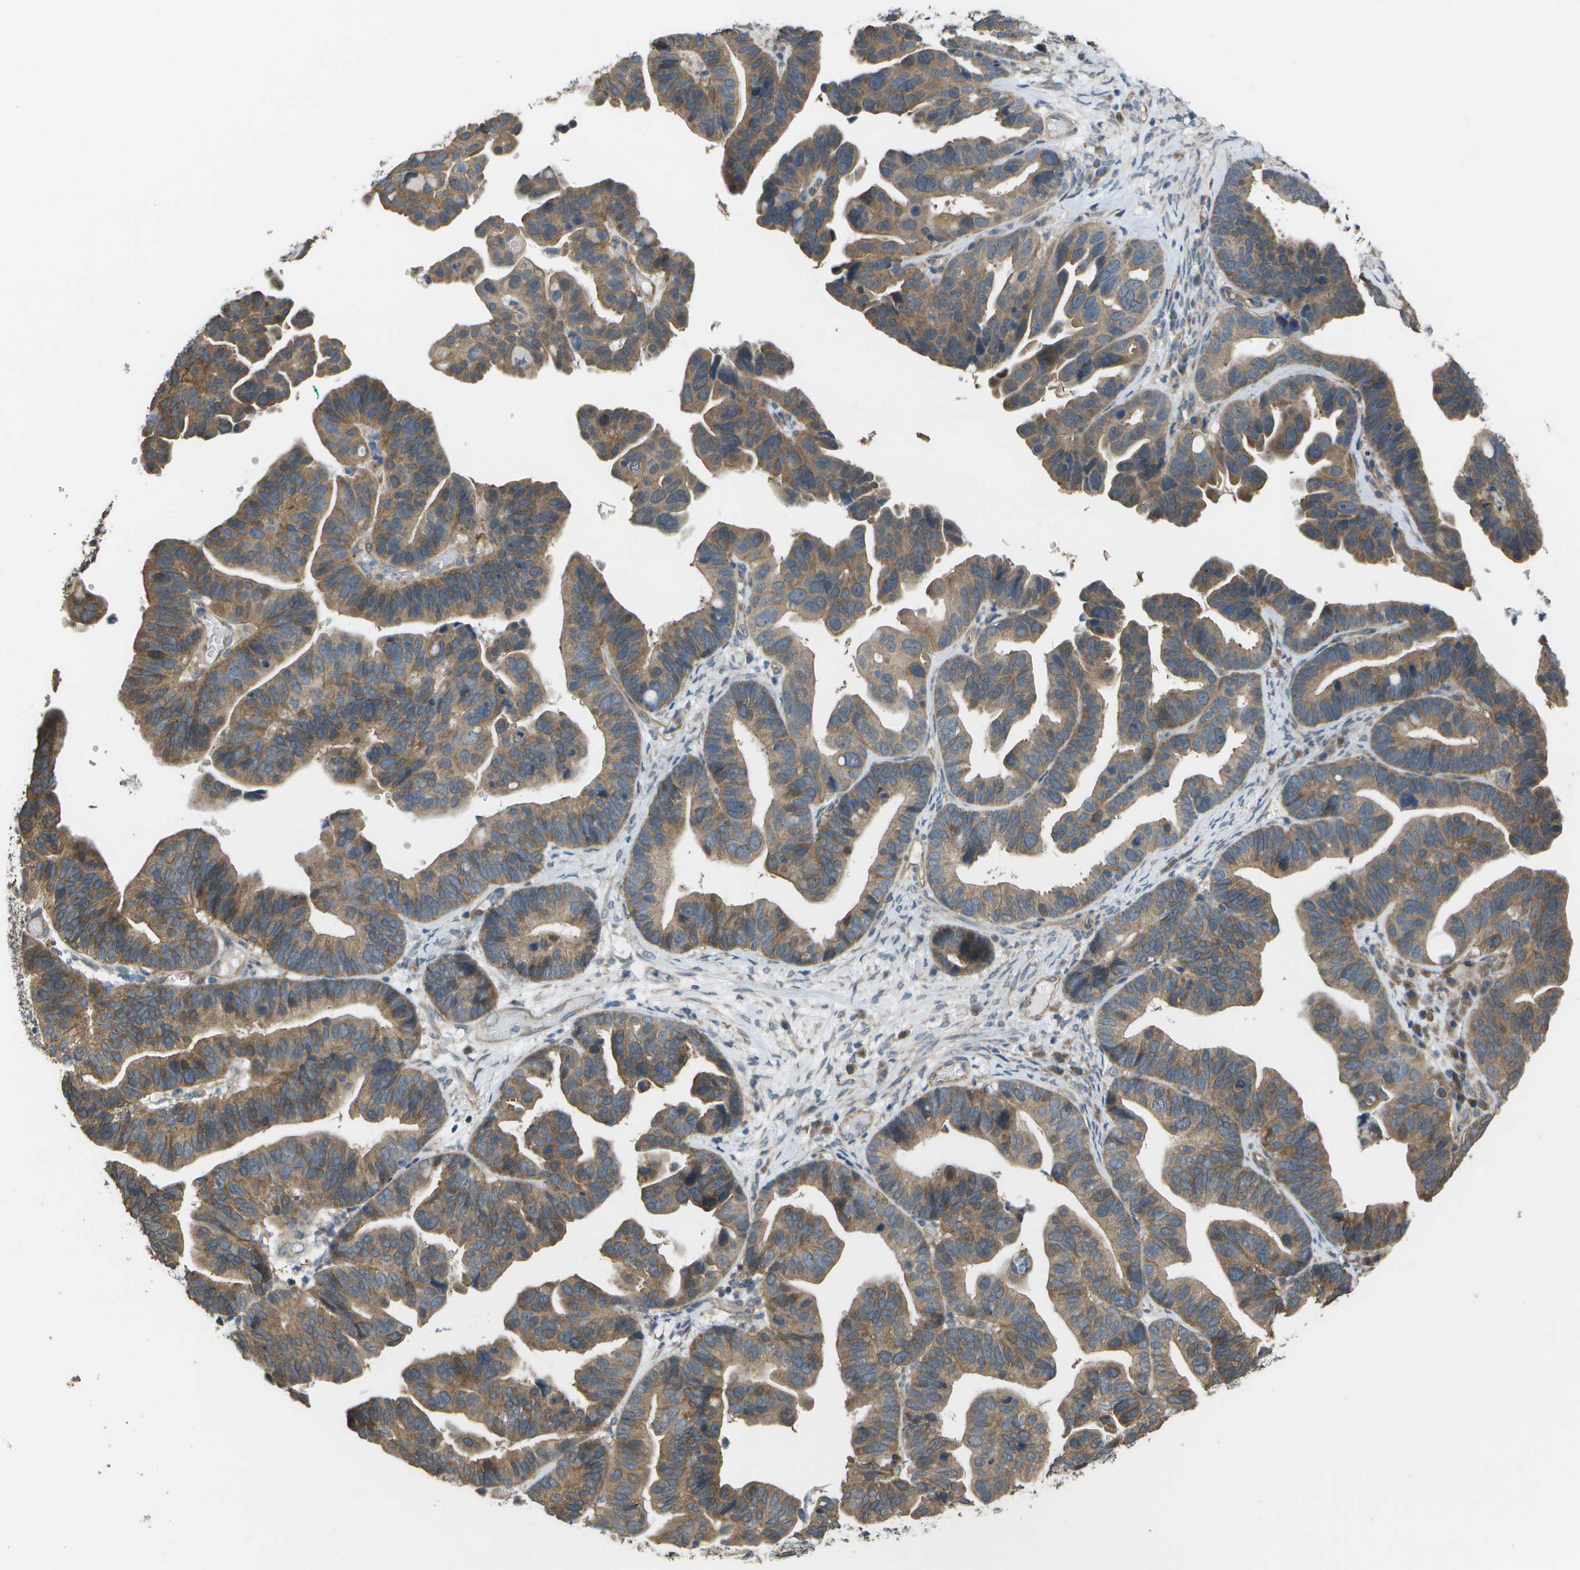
{"staining": {"intensity": "moderate", "quantity": ">75%", "location": "cytoplasmic/membranous"}, "tissue": "ovarian cancer", "cell_type": "Tumor cells", "image_type": "cancer", "snomed": [{"axis": "morphology", "description": "Cystadenocarcinoma, serous, NOS"}, {"axis": "topography", "description": "Ovary"}], "caption": "Brown immunohistochemical staining in serous cystadenocarcinoma (ovarian) shows moderate cytoplasmic/membranous positivity in approximately >75% of tumor cells. The staining was performed using DAB (3,3'-diaminobenzidine) to visualize the protein expression in brown, while the nuclei were stained in blue with hematoxylin (Magnification: 20x).", "gene": "CLNS1A", "patient": {"sex": "female", "age": 56}}